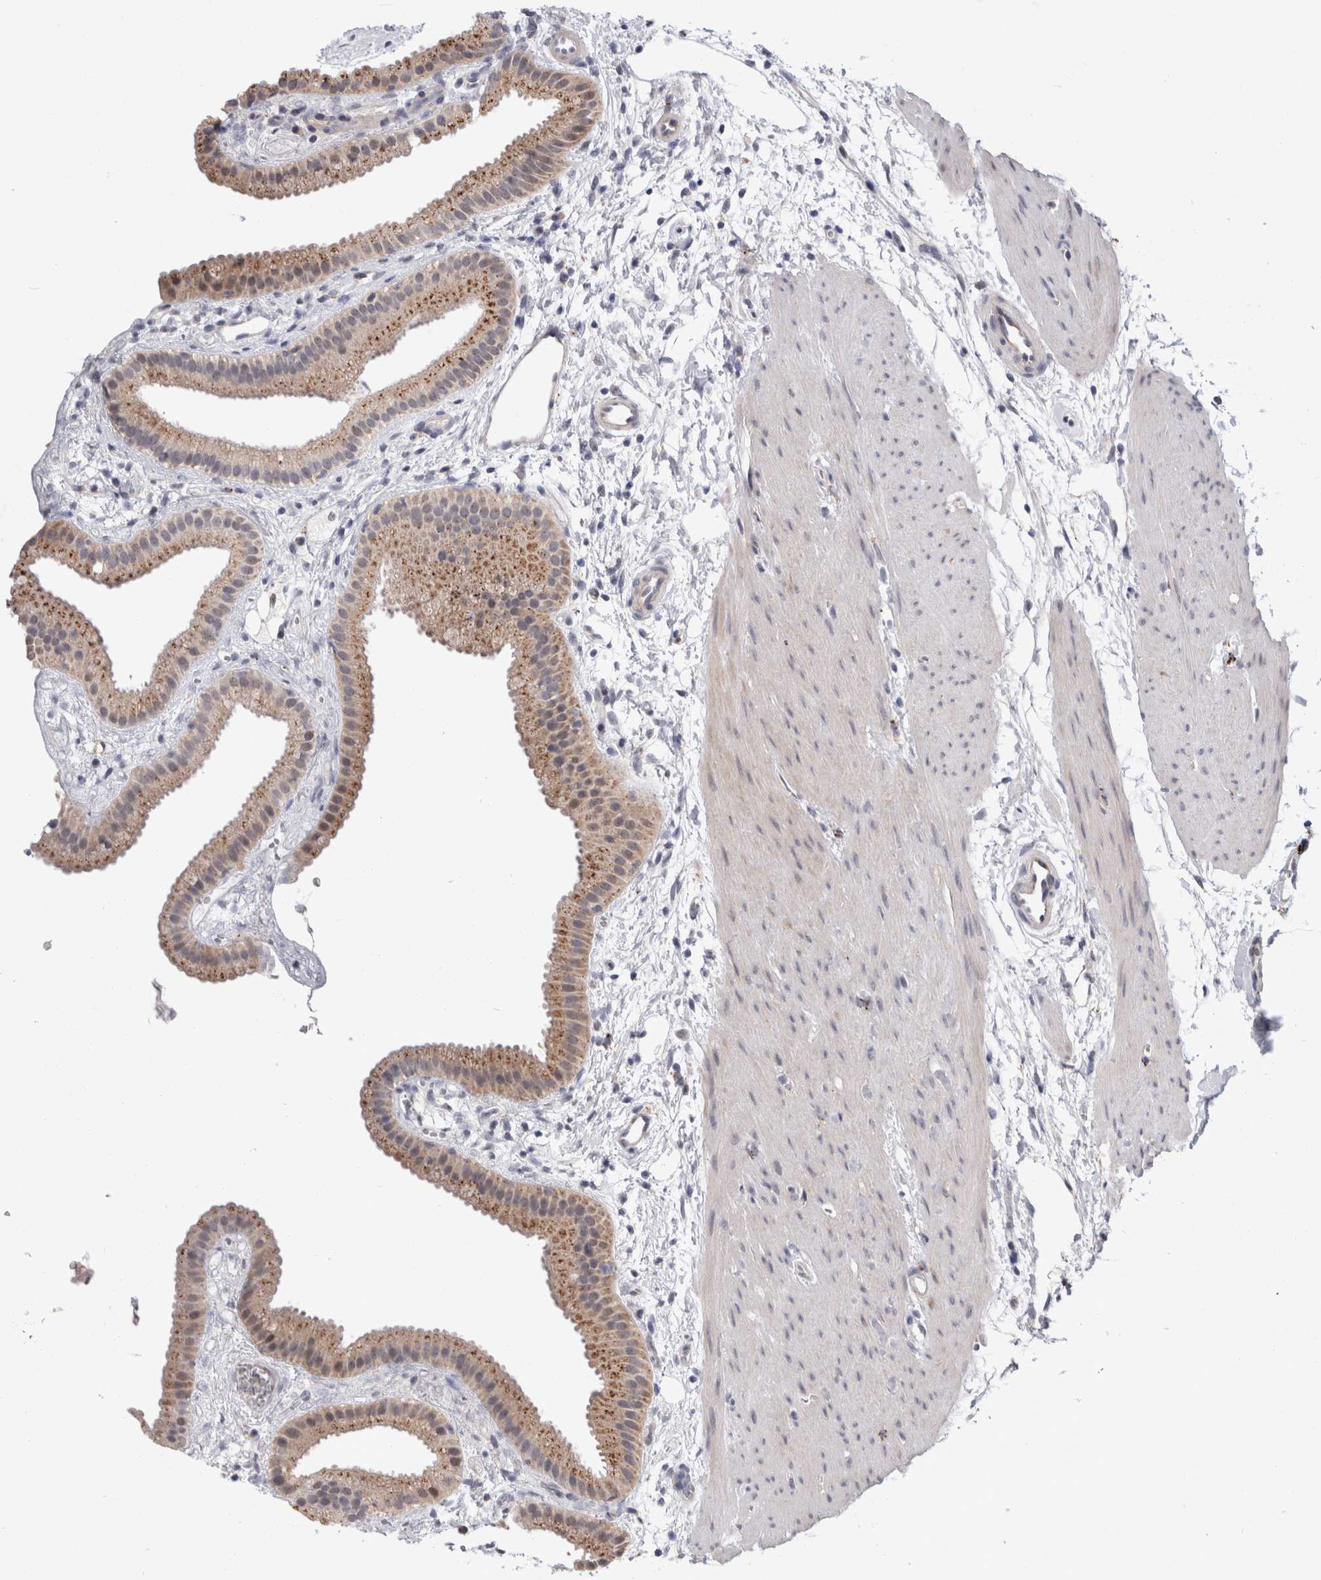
{"staining": {"intensity": "moderate", "quantity": ">75%", "location": "cytoplasmic/membranous"}, "tissue": "gallbladder", "cell_type": "Glandular cells", "image_type": "normal", "snomed": [{"axis": "morphology", "description": "Normal tissue, NOS"}, {"axis": "topography", "description": "Gallbladder"}], "caption": "Gallbladder stained with DAB (3,3'-diaminobenzidine) immunohistochemistry (IHC) shows medium levels of moderate cytoplasmic/membranous staining in about >75% of glandular cells. (DAB IHC, brown staining for protein, blue staining for nuclei).", "gene": "MRPL37", "patient": {"sex": "female", "age": 64}}